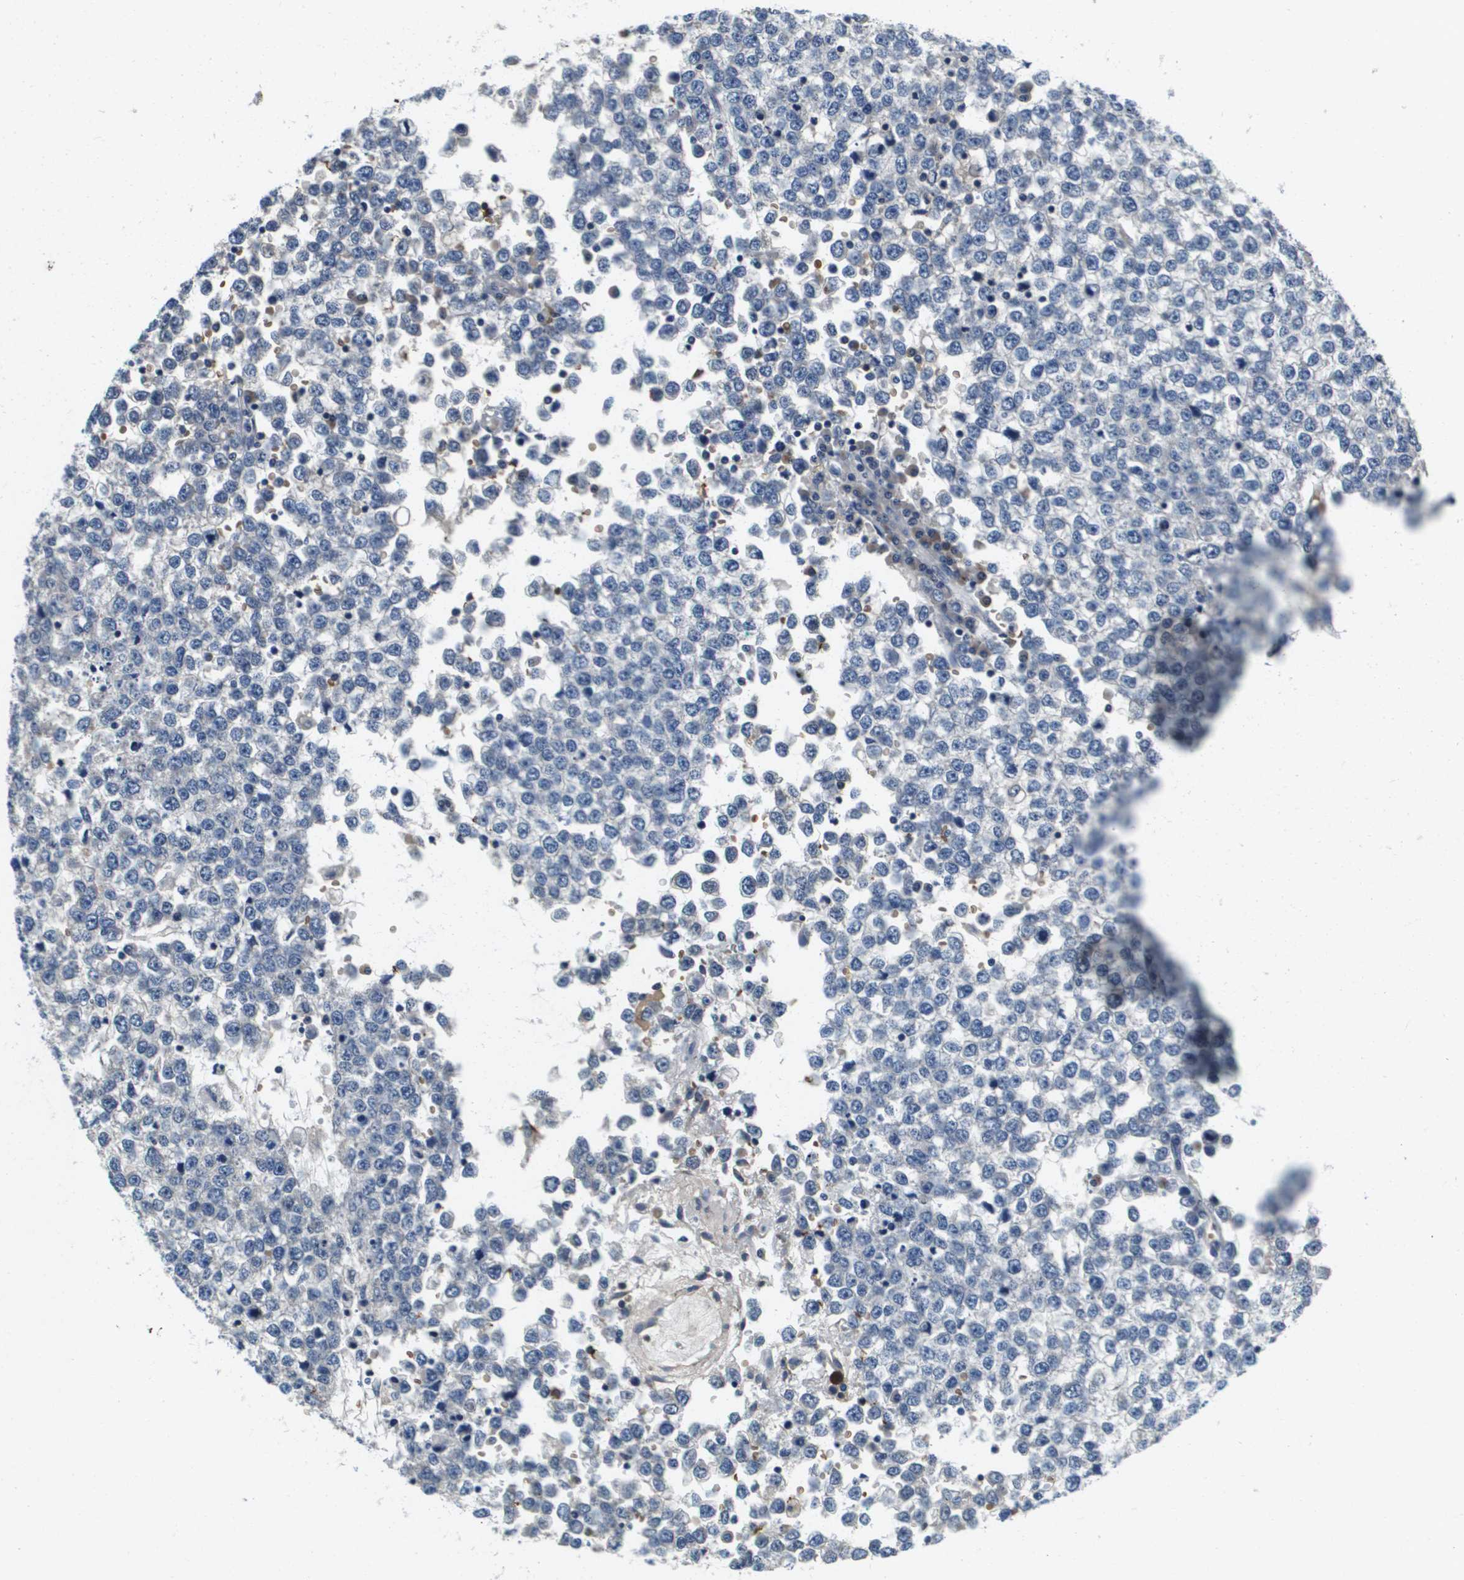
{"staining": {"intensity": "negative", "quantity": "none", "location": "none"}, "tissue": "testis cancer", "cell_type": "Tumor cells", "image_type": "cancer", "snomed": [{"axis": "morphology", "description": "Seminoma, NOS"}, {"axis": "topography", "description": "Testis"}], "caption": "Image shows no significant protein staining in tumor cells of testis seminoma.", "gene": "KCNQ5", "patient": {"sex": "male", "age": 65}}